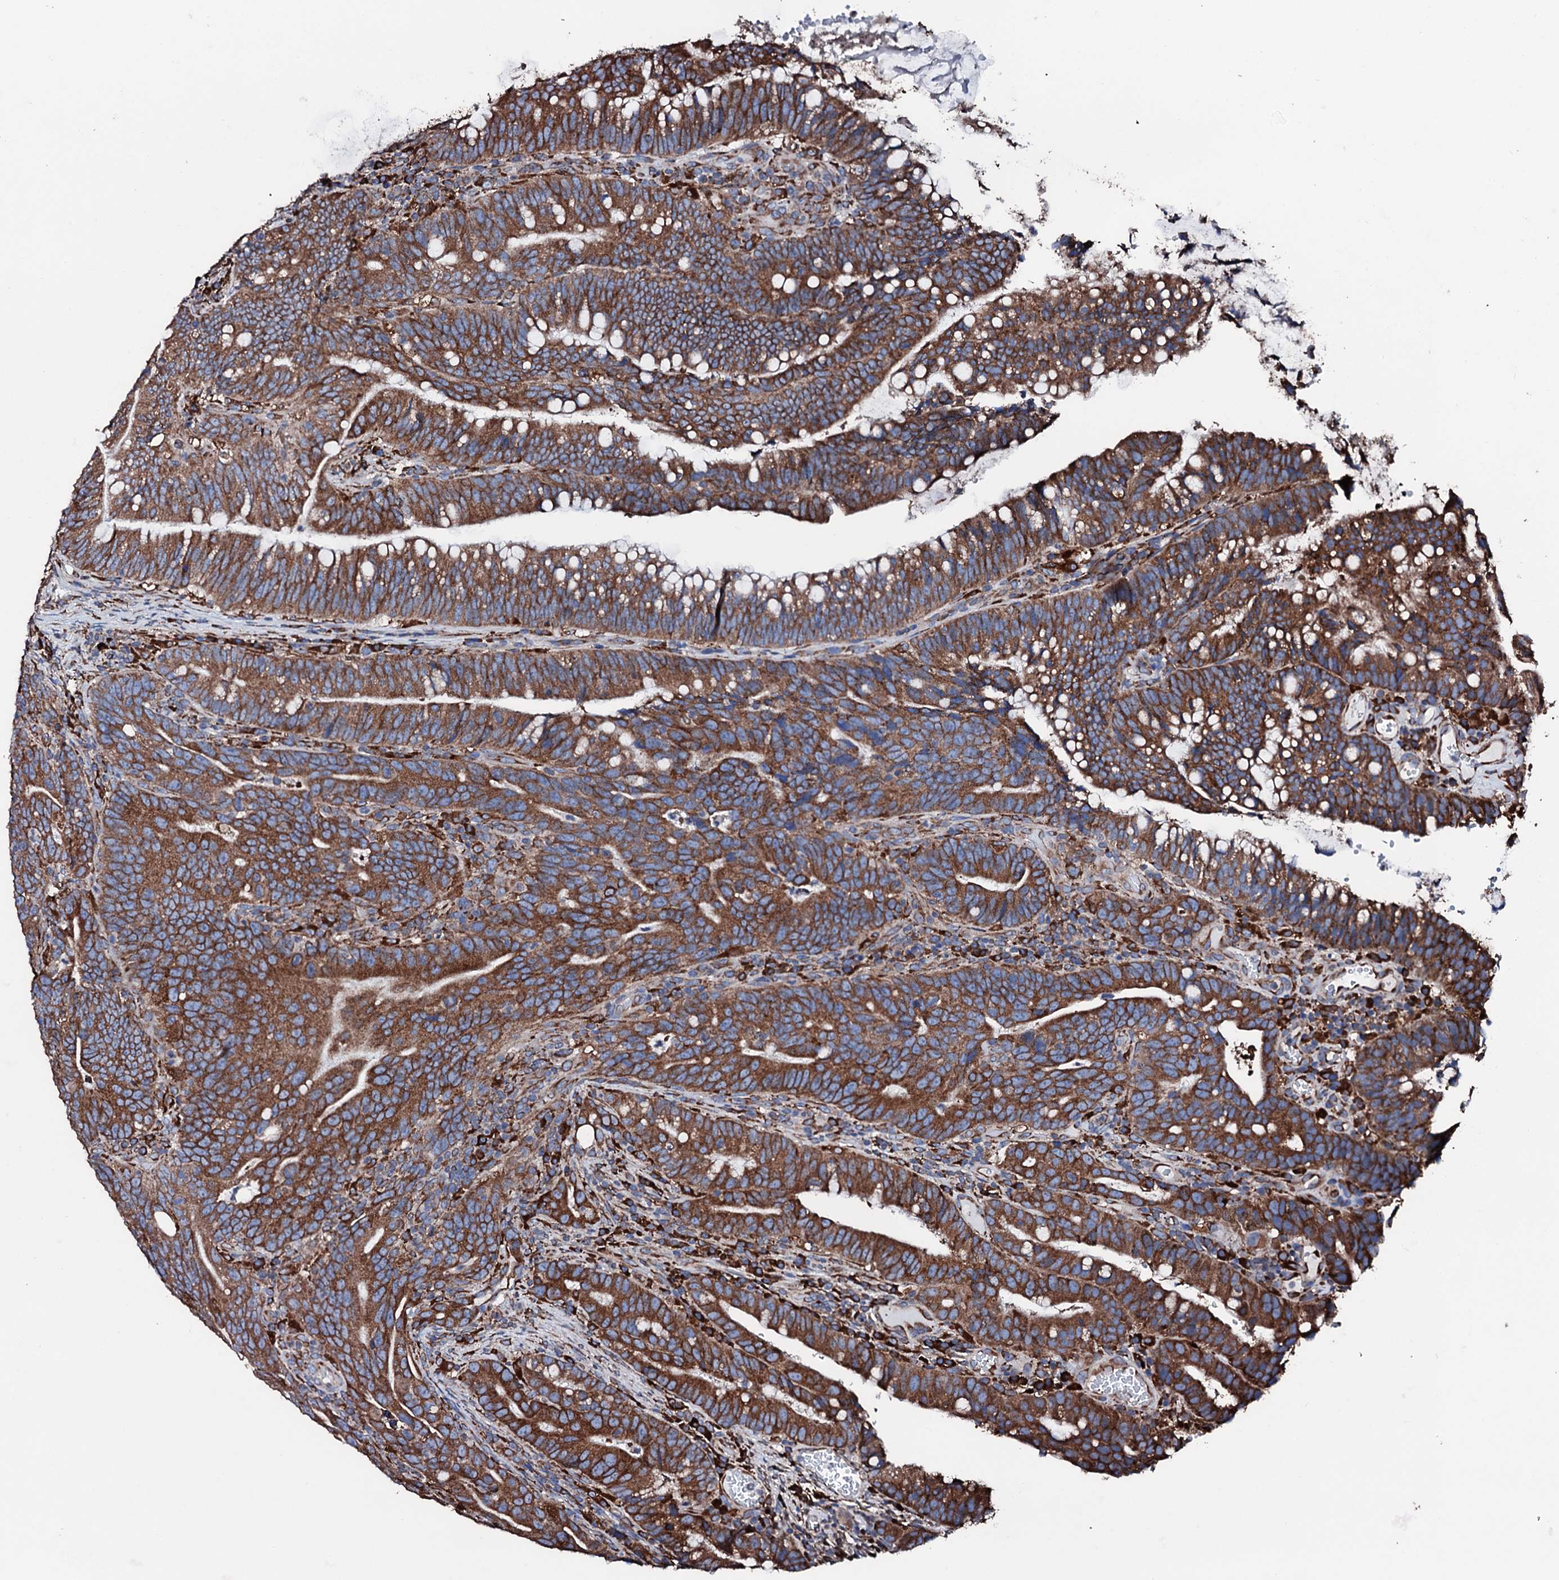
{"staining": {"intensity": "strong", "quantity": ">75%", "location": "cytoplasmic/membranous"}, "tissue": "colorectal cancer", "cell_type": "Tumor cells", "image_type": "cancer", "snomed": [{"axis": "morphology", "description": "Adenocarcinoma, NOS"}, {"axis": "topography", "description": "Colon"}], "caption": "Protein staining displays strong cytoplasmic/membranous expression in about >75% of tumor cells in colorectal adenocarcinoma.", "gene": "AMDHD1", "patient": {"sex": "female", "age": 66}}